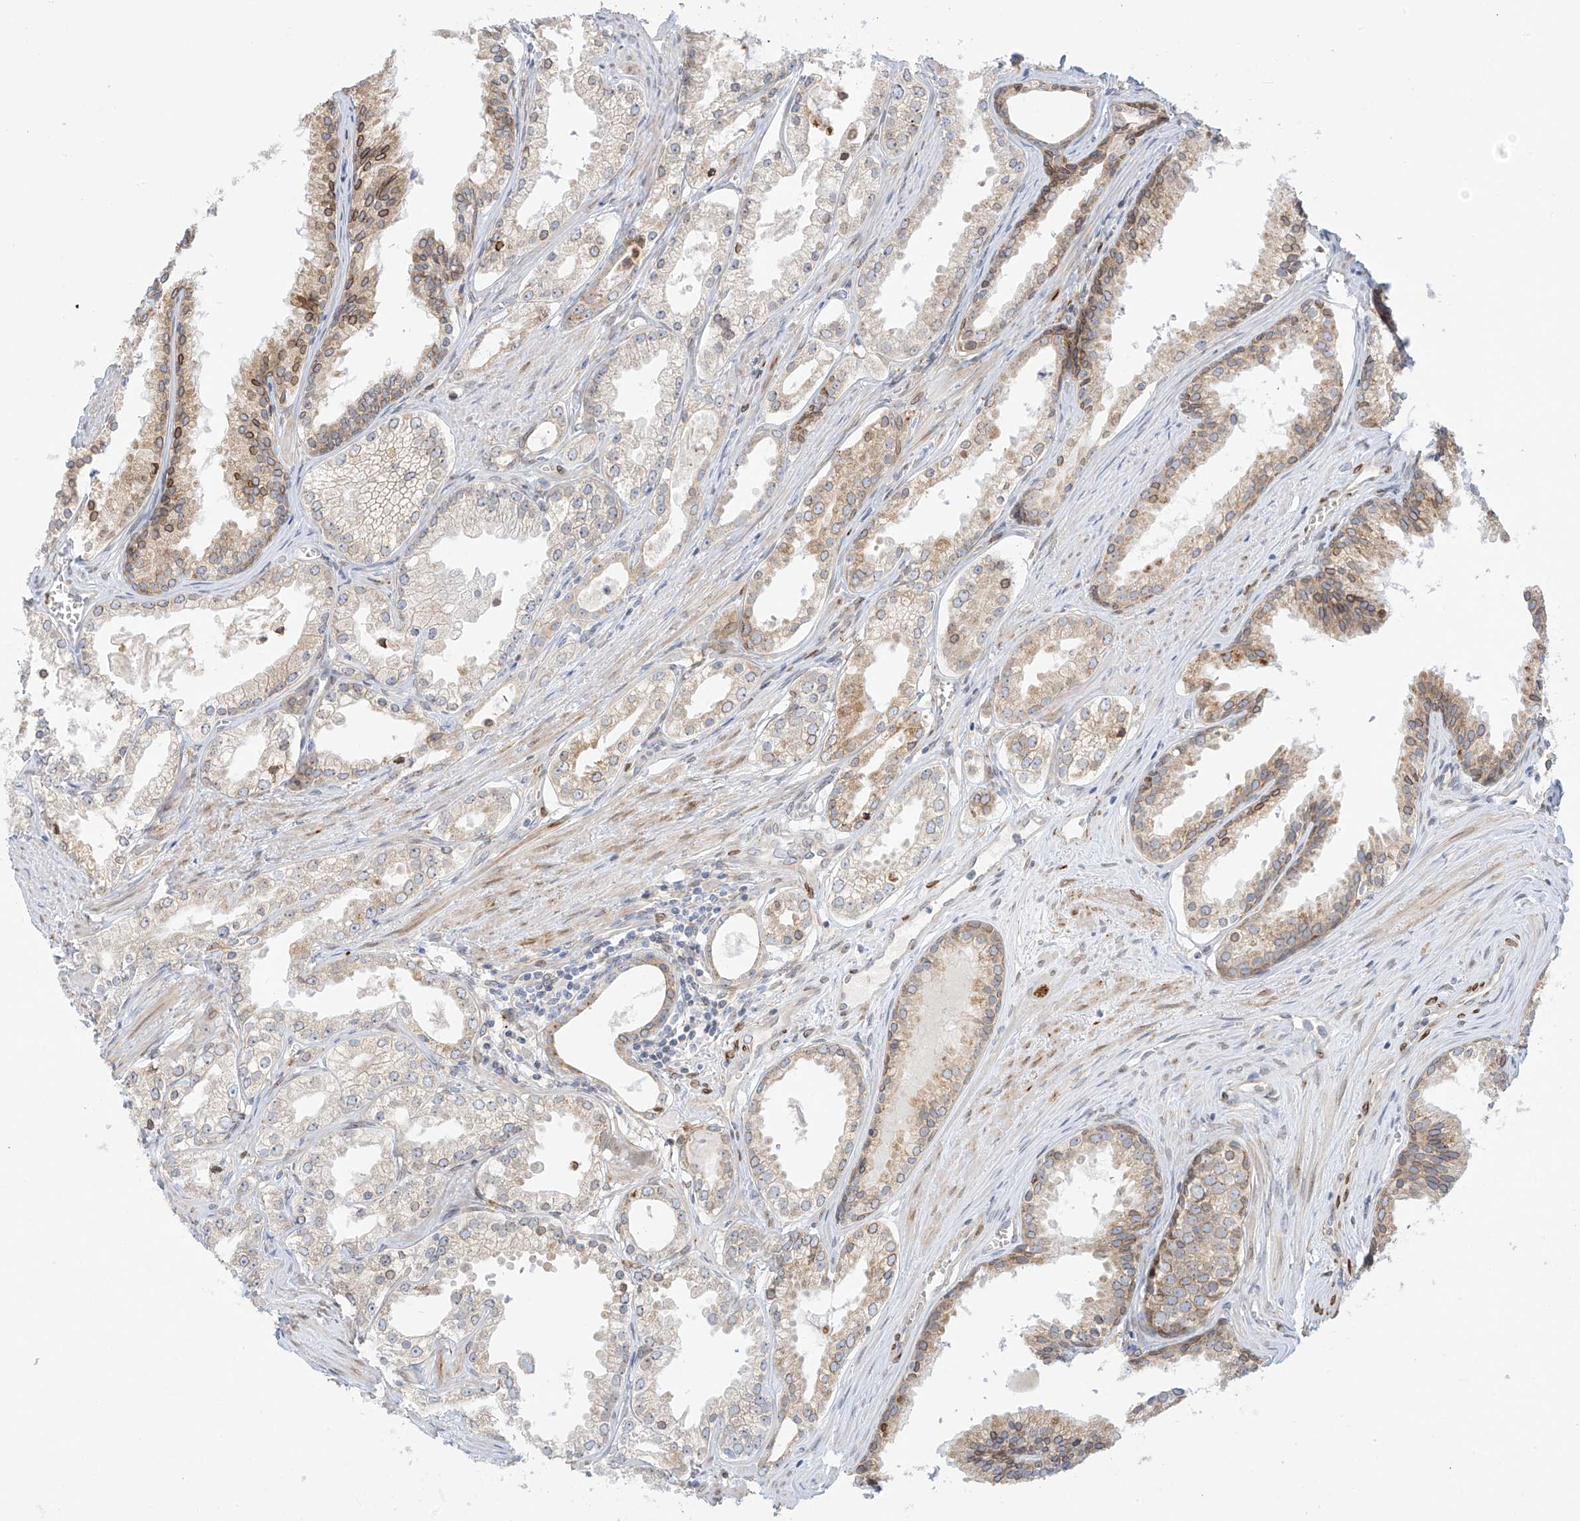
{"staining": {"intensity": "weak", "quantity": "25%-75%", "location": "cytoplasmic/membranous"}, "tissue": "prostate cancer", "cell_type": "Tumor cells", "image_type": "cancer", "snomed": [{"axis": "morphology", "description": "Adenocarcinoma, High grade"}, {"axis": "topography", "description": "Prostate"}], "caption": "Immunohistochemistry (IHC) (DAB (3,3'-diaminobenzidine)) staining of prostate cancer (adenocarcinoma (high-grade)) demonstrates weak cytoplasmic/membranous protein positivity in approximately 25%-75% of tumor cells.", "gene": "PCYOX1", "patient": {"sex": "male", "age": 68}}